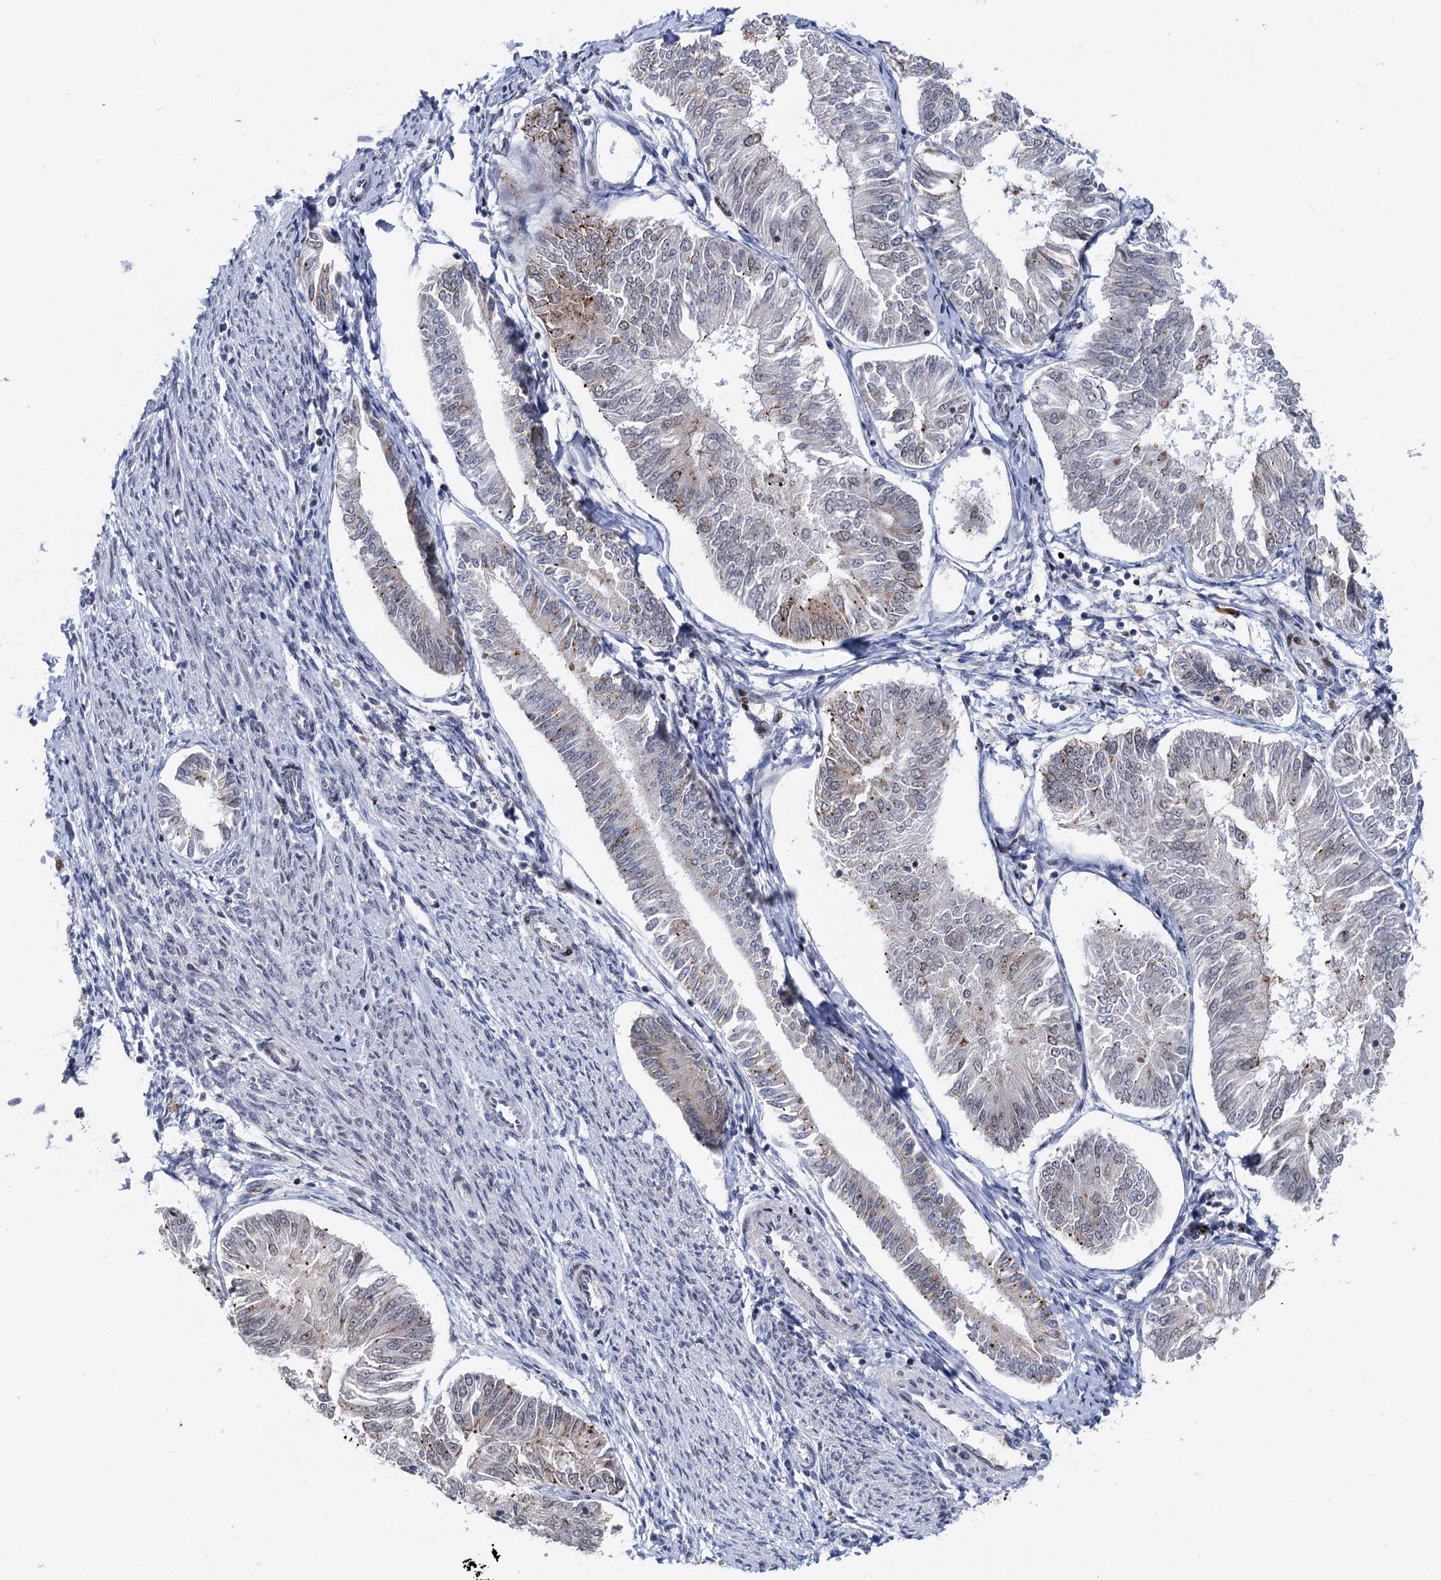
{"staining": {"intensity": "negative", "quantity": "none", "location": "none"}, "tissue": "endometrial cancer", "cell_type": "Tumor cells", "image_type": "cancer", "snomed": [{"axis": "morphology", "description": "Adenocarcinoma, NOS"}, {"axis": "topography", "description": "Endometrium"}], "caption": "Human adenocarcinoma (endometrial) stained for a protein using immunohistochemistry (IHC) exhibits no positivity in tumor cells.", "gene": "ZCCHC10", "patient": {"sex": "female", "age": 58}}